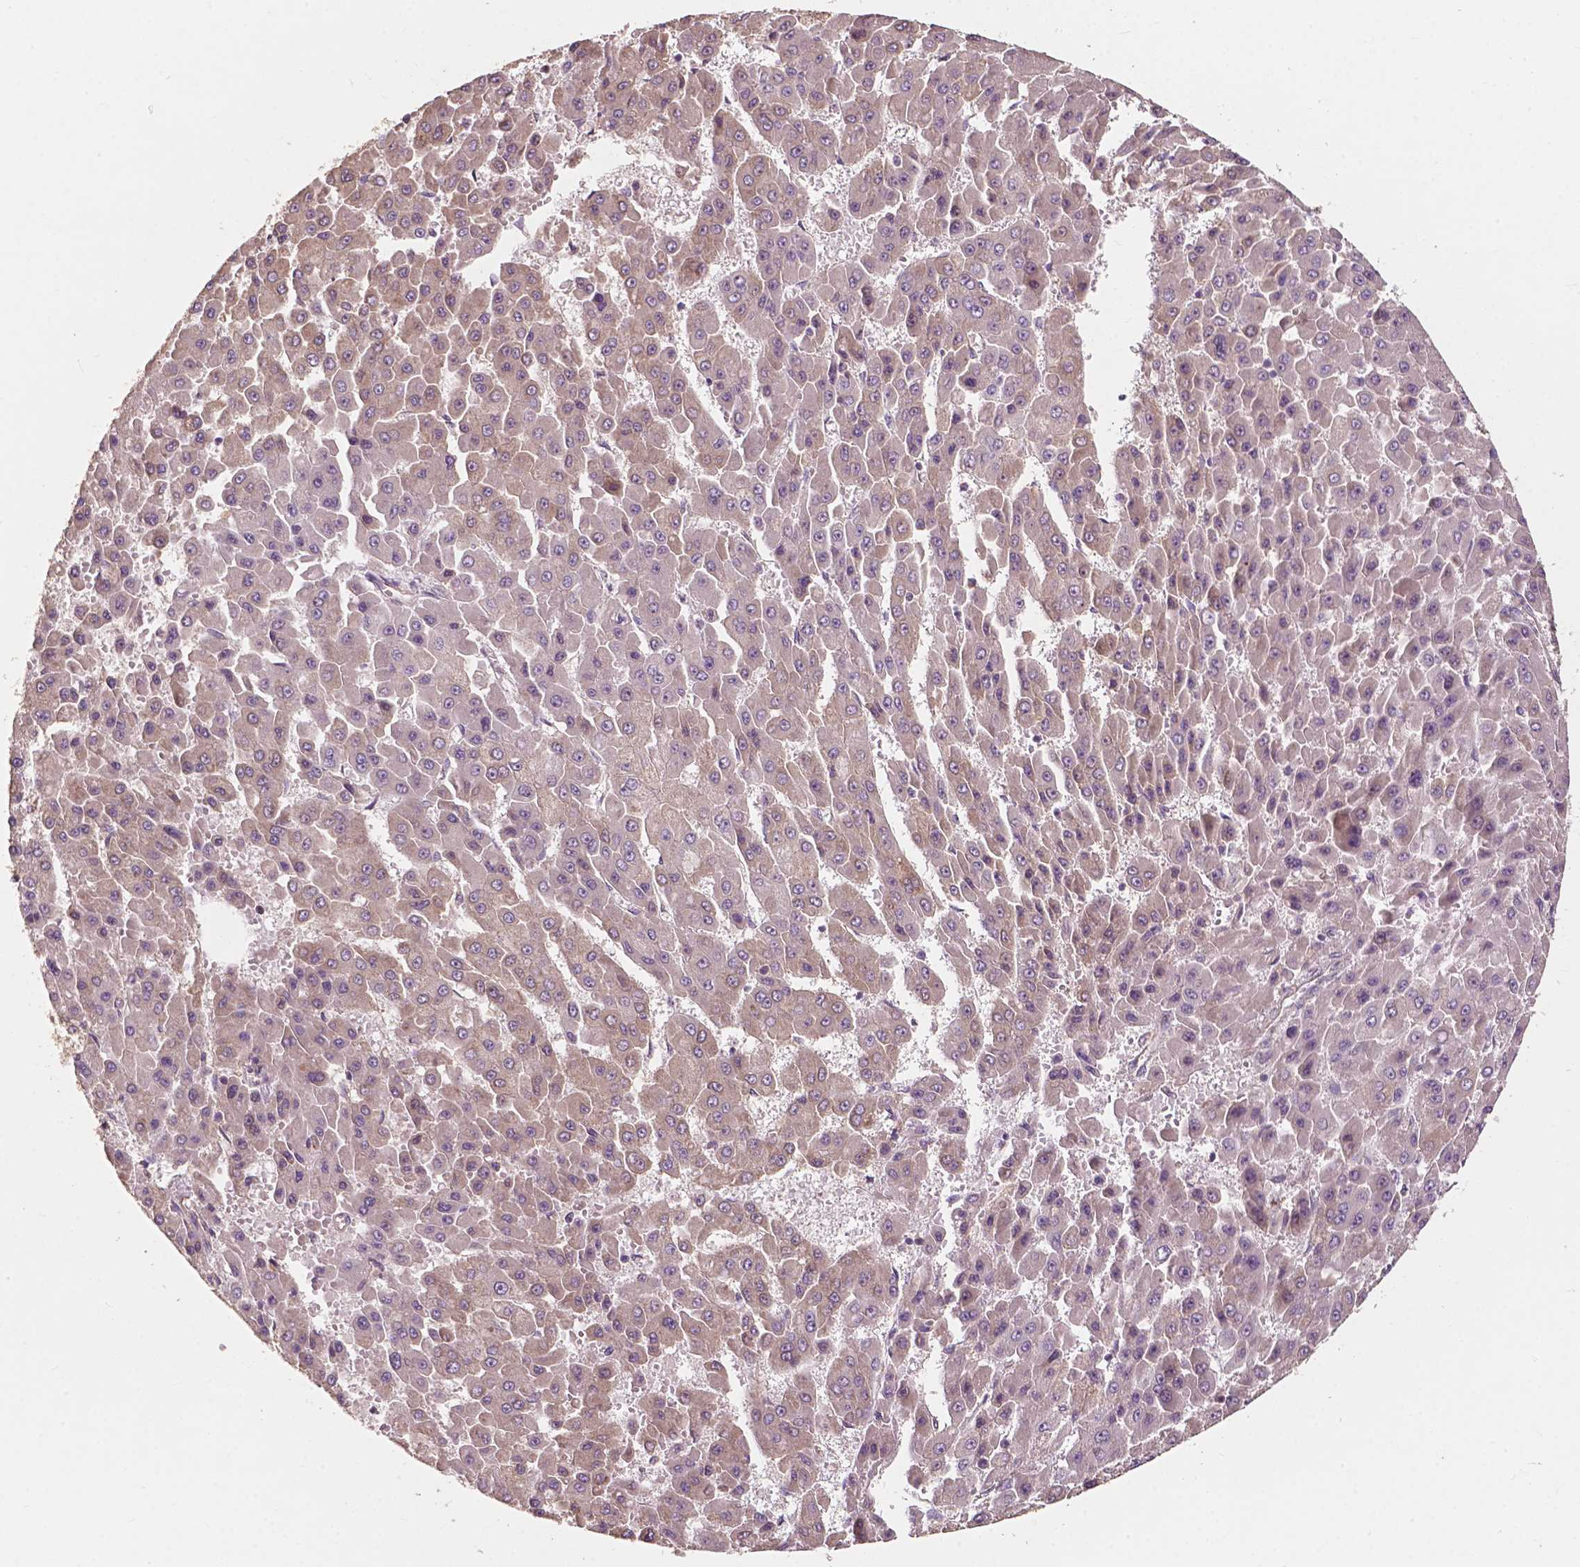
{"staining": {"intensity": "negative", "quantity": "none", "location": "none"}, "tissue": "liver cancer", "cell_type": "Tumor cells", "image_type": "cancer", "snomed": [{"axis": "morphology", "description": "Carcinoma, Hepatocellular, NOS"}, {"axis": "topography", "description": "Liver"}], "caption": "A photomicrograph of human liver cancer (hepatocellular carcinoma) is negative for staining in tumor cells.", "gene": "G3BP1", "patient": {"sex": "male", "age": 78}}